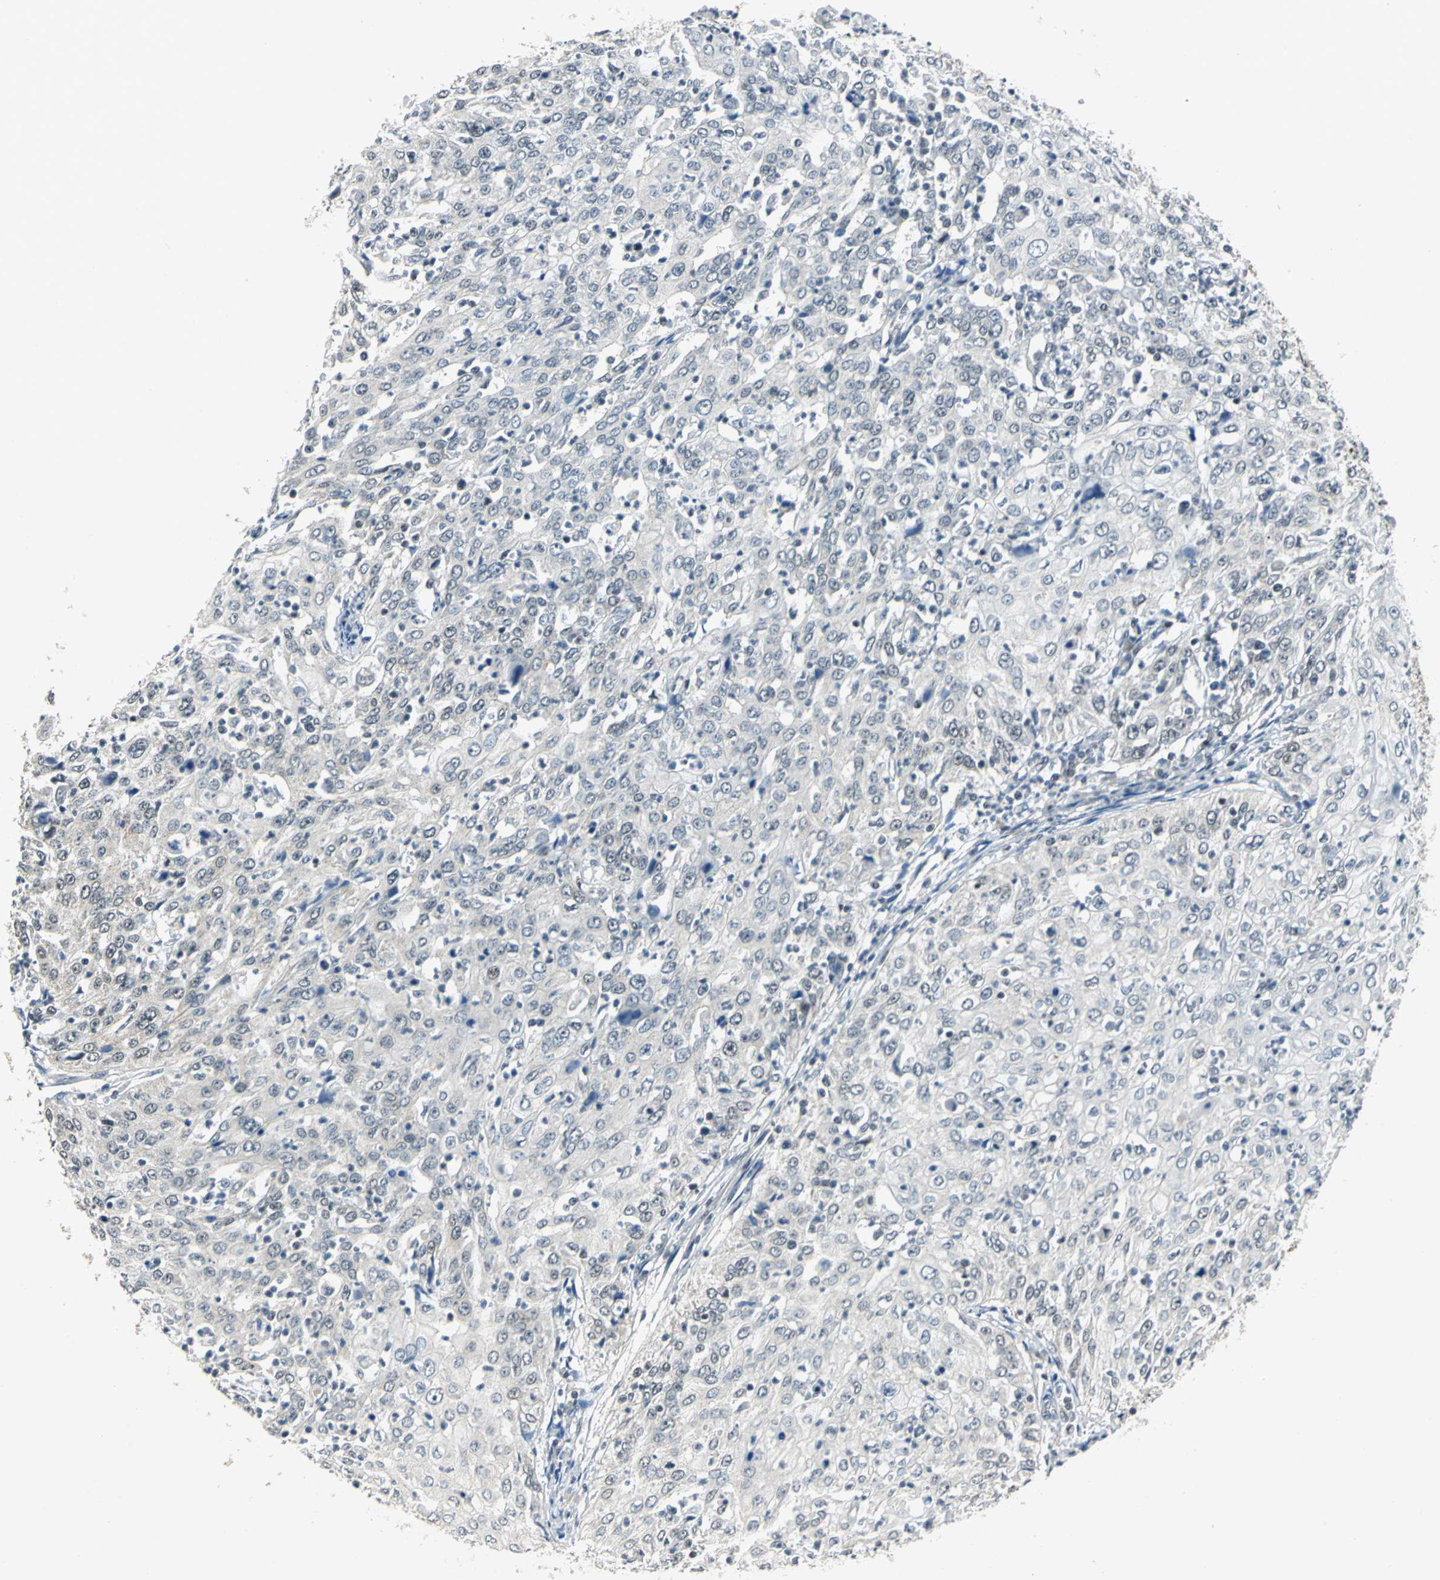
{"staining": {"intensity": "negative", "quantity": "none", "location": "none"}, "tissue": "cervical cancer", "cell_type": "Tumor cells", "image_type": "cancer", "snomed": [{"axis": "morphology", "description": "Squamous cell carcinoma, NOS"}, {"axis": "topography", "description": "Cervix"}], "caption": "Immunohistochemistry (IHC) image of cervical squamous cell carcinoma stained for a protein (brown), which reveals no positivity in tumor cells.", "gene": "MTA1", "patient": {"sex": "female", "age": 39}}